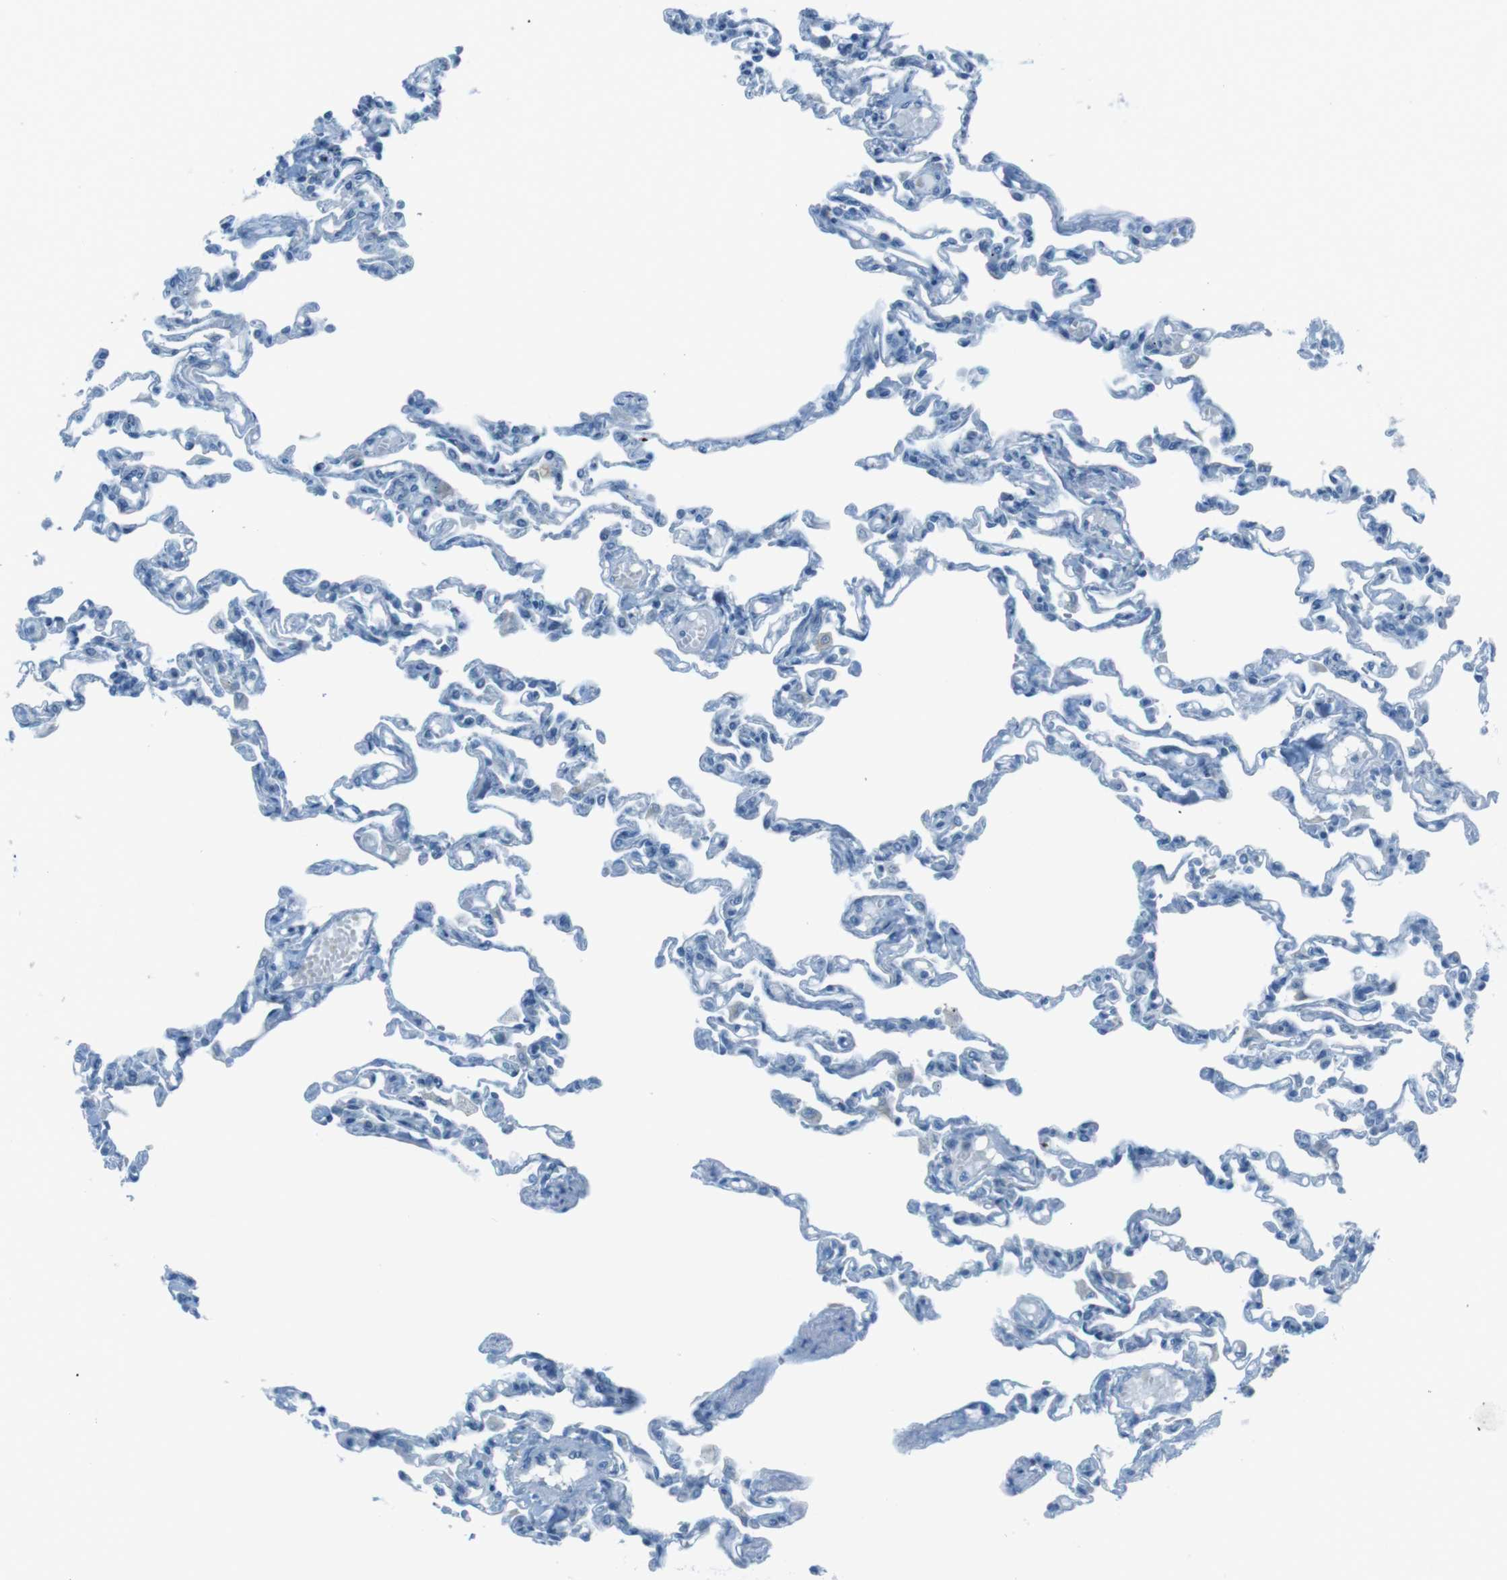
{"staining": {"intensity": "negative", "quantity": "none", "location": "none"}, "tissue": "lung", "cell_type": "Alveolar cells", "image_type": "normal", "snomed": [{"axis": "morphology", "description": "Normal tissue, NOS"}, {"axis": "topography", "description": "Lung"}], "caption": "High power microscopy micrograph of an immunohistochemistry image of benign lung, revealing no significant expression in alveolar cells.", "gene": "DNAJA3", "patient": {"sex": "male", "age": 21}}